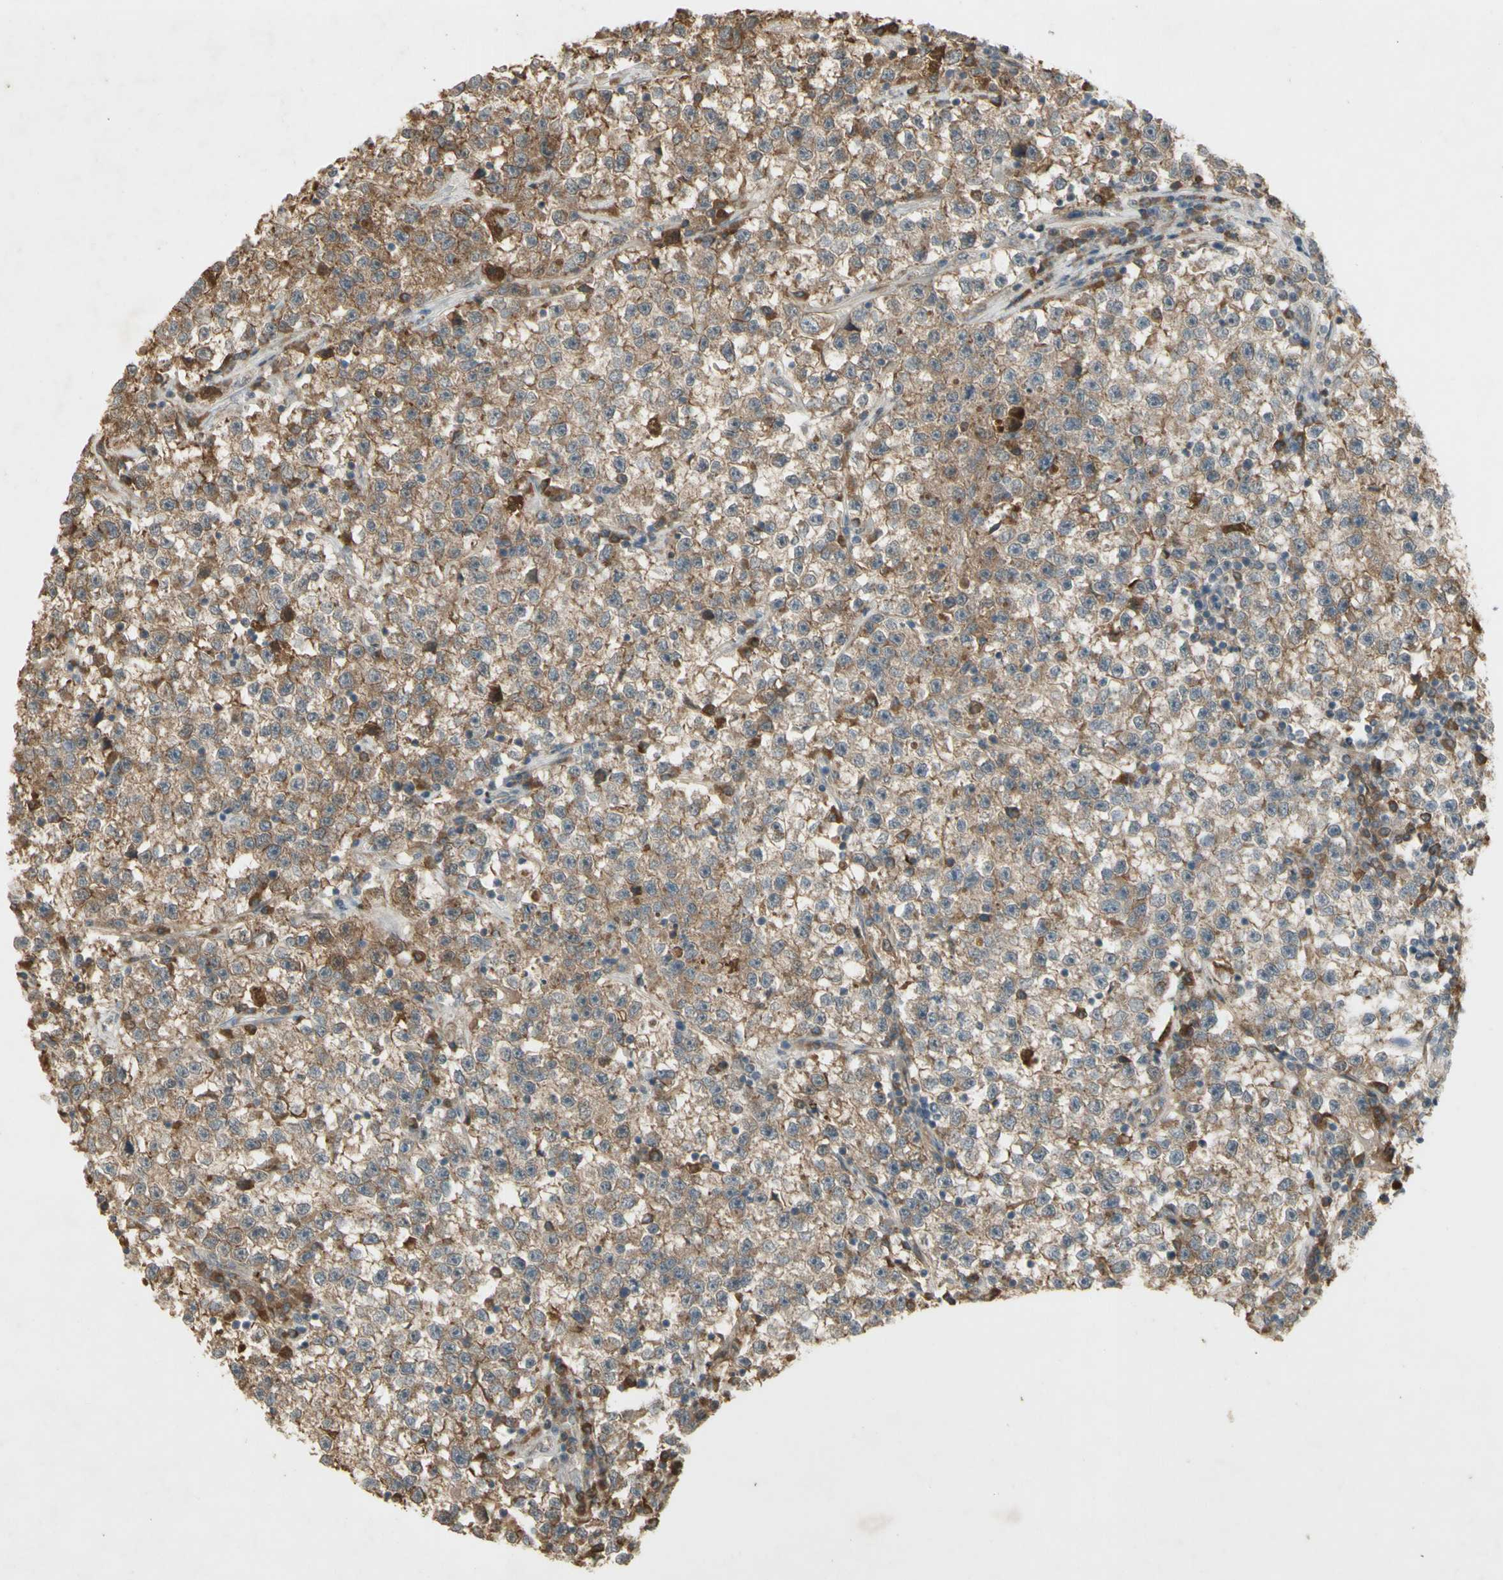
{"staining": {"intensity": "weak", "quantity": ">75%", "location": "cytoplasmic/membranous"}, "tissue": "testis cancer", "cell_type": "Tumor cells", "image_type": "cancer", "snomed": [{"axis": "morphology", "description": "Seminoma, NOS"}, {"axis": "topography", "description": "Testis"}], "caption": "DAB immunohistochemical staining of human seminoma (testis) displays weak cytoplasmic/membranous protein staining in about >75% of tumor cells.", "gene": "NRG4", "patient": {"sex": "male", "age": 22}}